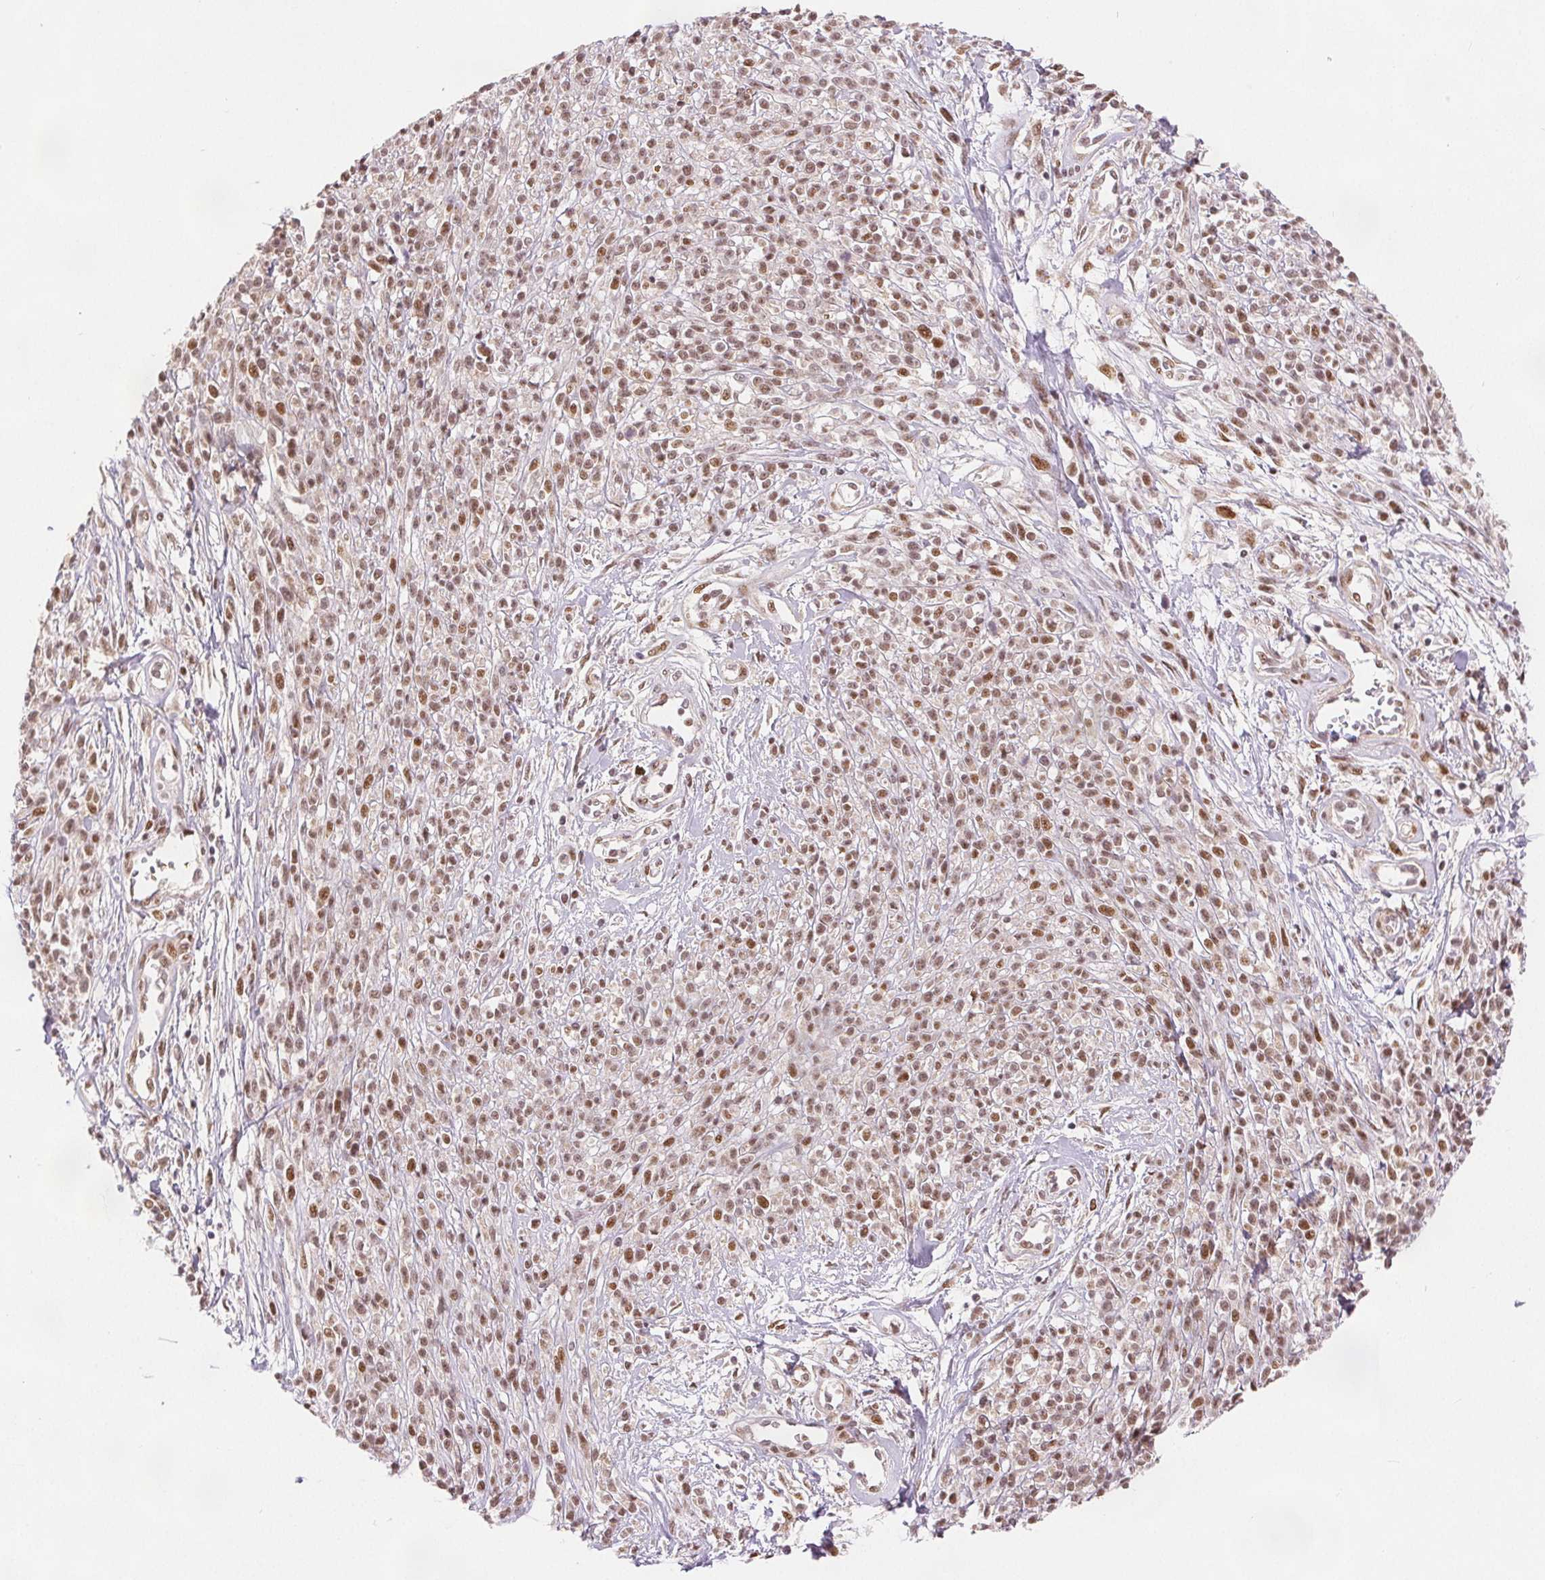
{"staining": {"intensity": "moderate", "quantity": ">75%", "location": "nuclear"}, "tissue": "melanoma", "cell_type": "Tumor cells", "image_type": "cancer", "snomed": [{"axis": "morphology", "description": "Malignant melanoma, NOS"}, {"axis": "topography", "description": "Skin"}, {"axis": "topography", "description": "Skin of trunk"}], "caption": "Moderate nuclear staining is appreciated in approximately >75% of tumor cells in malignant melanoma.", "gene": "ZNF703", "patient": {"sex": "male", "age": 74}}